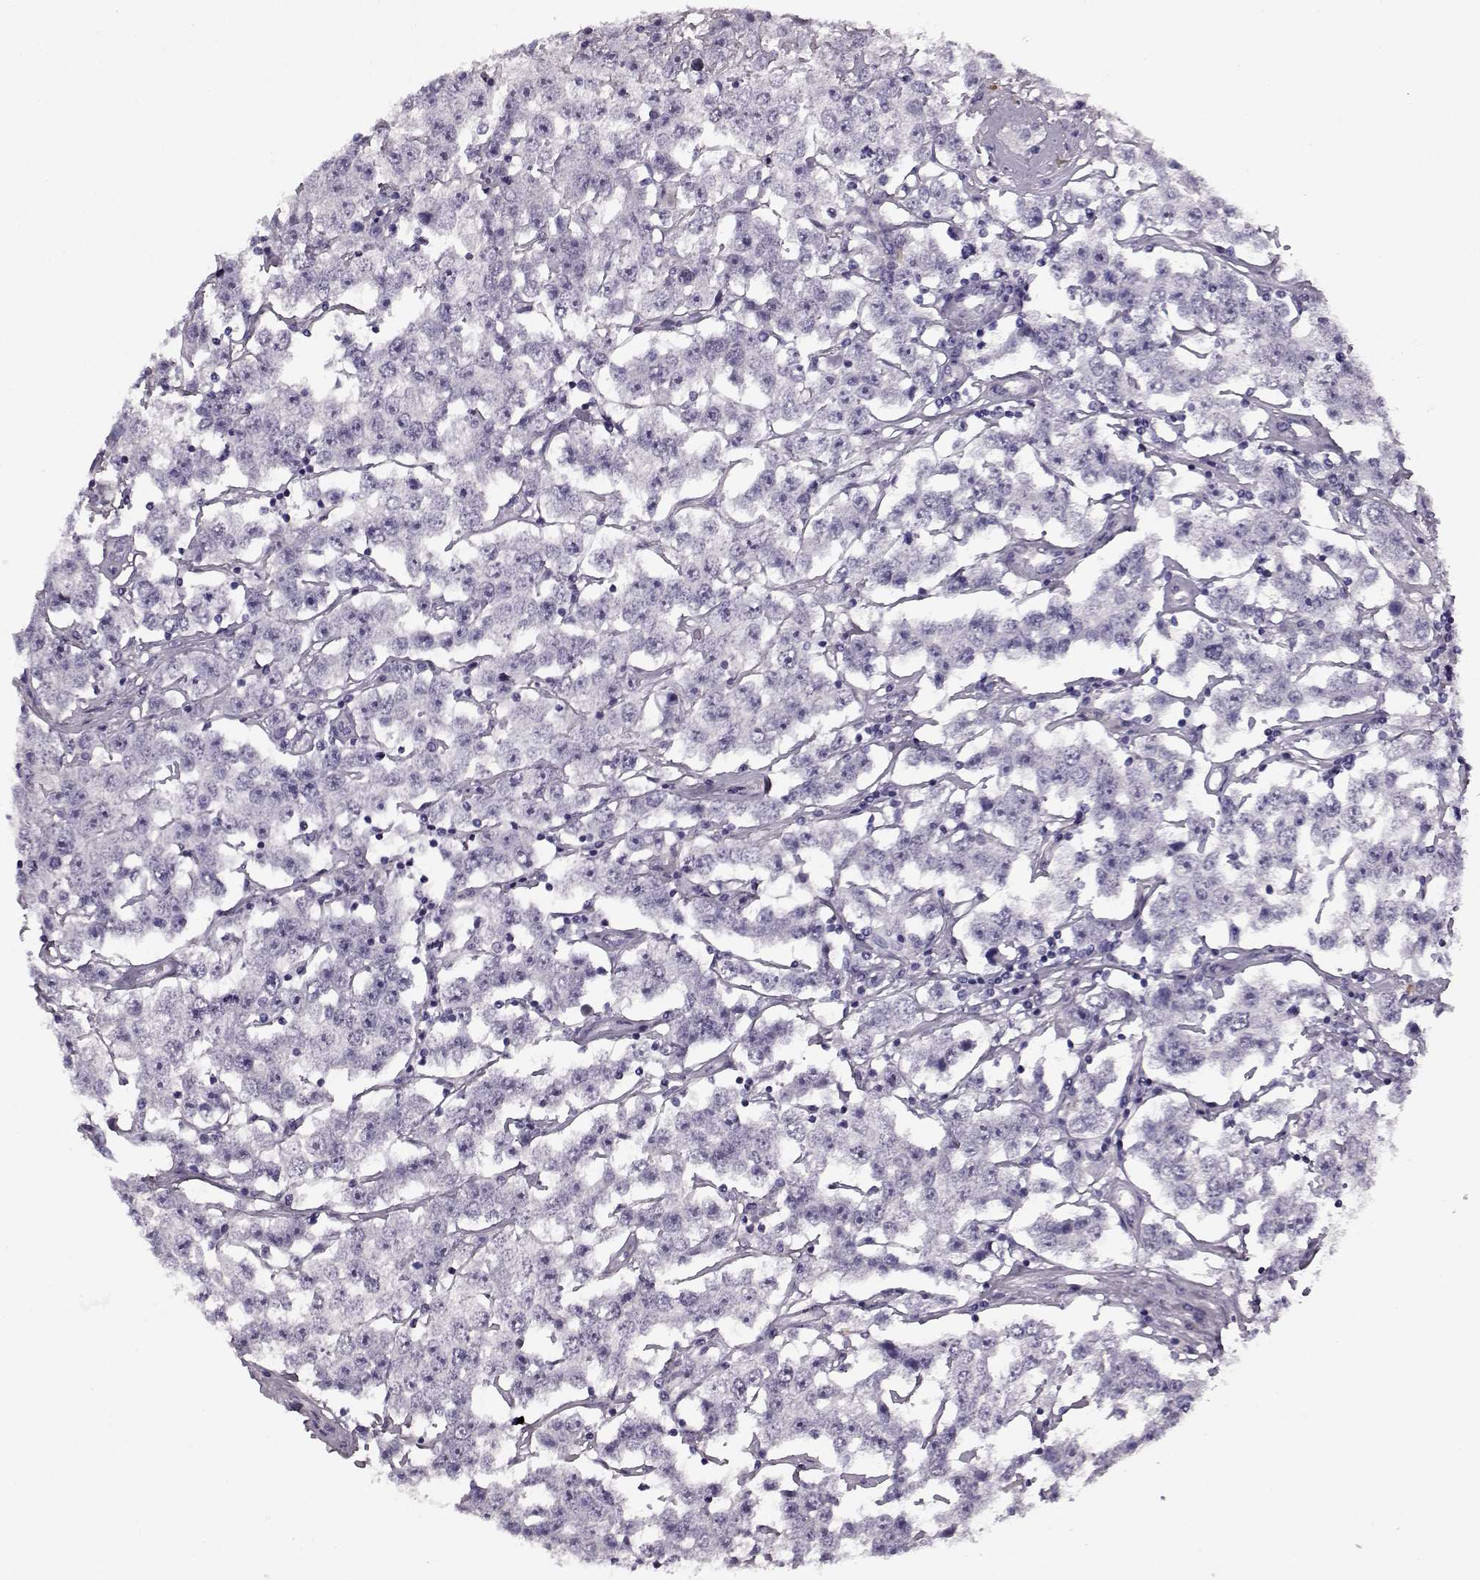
{"staining": {"intensity": "negative", "quantity": "none", "location": "none"}, "tissue": "testis cancer", "cell_type": "Tumor cells", "image_type": "cancer", "snomed": [{"axis": "morphology", "description": "Seminoma, NOS"}, {"axis": "topography", "description": "Testis"}], "caption": "This is a micrograph of immunohistochemistry (IHC) staining of testis cancer, which shows no staining in tumor cells.", "gene": "PRPH2", "patient": {"sex": "male", "age": 52}}